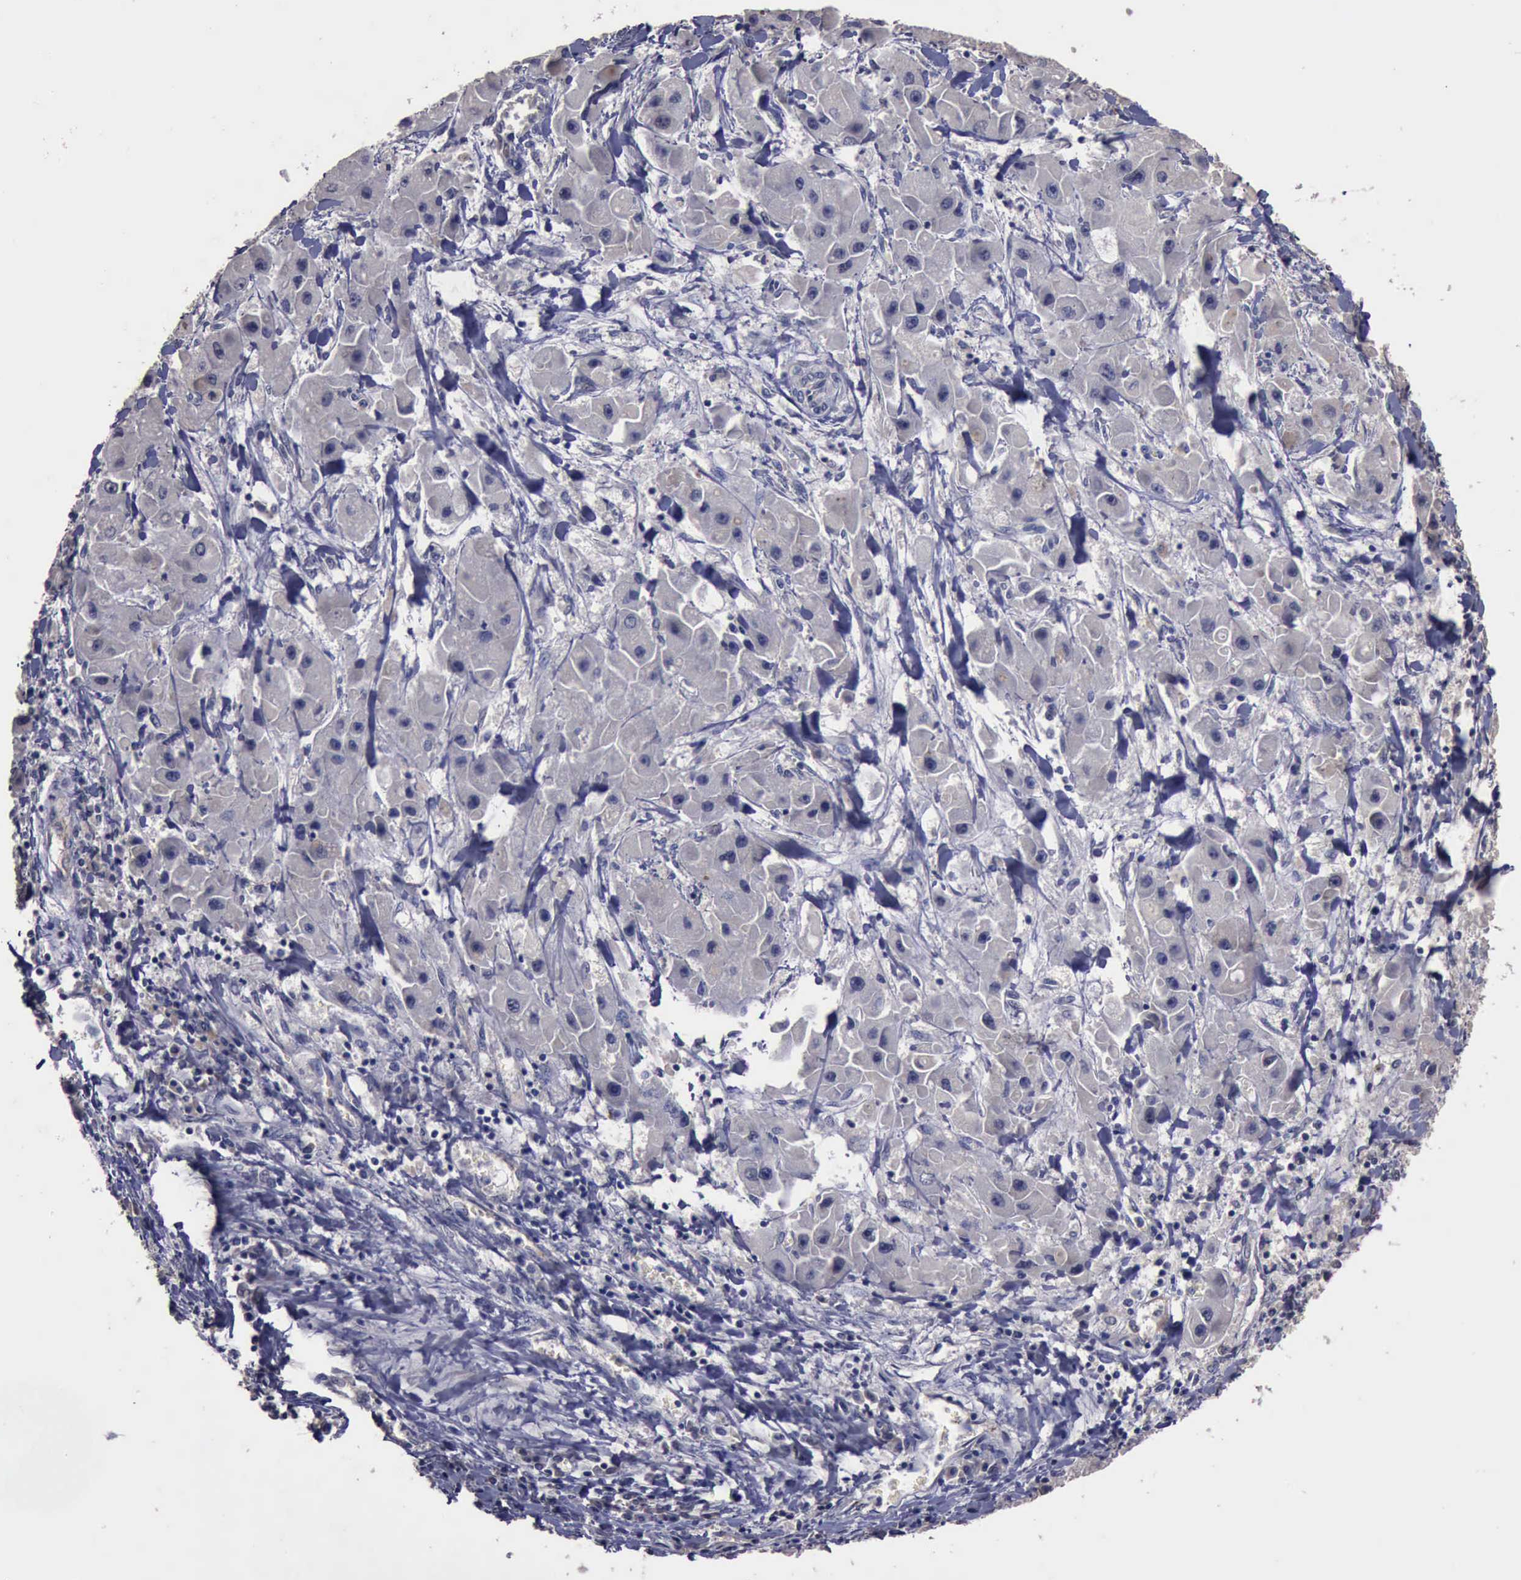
{"staining": {"intensity": "negative", "quantity": "none", "location": "none"}, "tissue": "liver cancer", "cell_type": "Tumor cells", "image_type": "cancer", "snomed": [{"axis": "morphology", "description": "Carcinoma, Hepatocellular, NOS"}, {"axis": "topography", "description": "Liver"}], "caption": "There is no significant positivity in tumor cells of liver cancer.", "gene": "CRKL", "patient": {"sex": "male", "age": 24}}